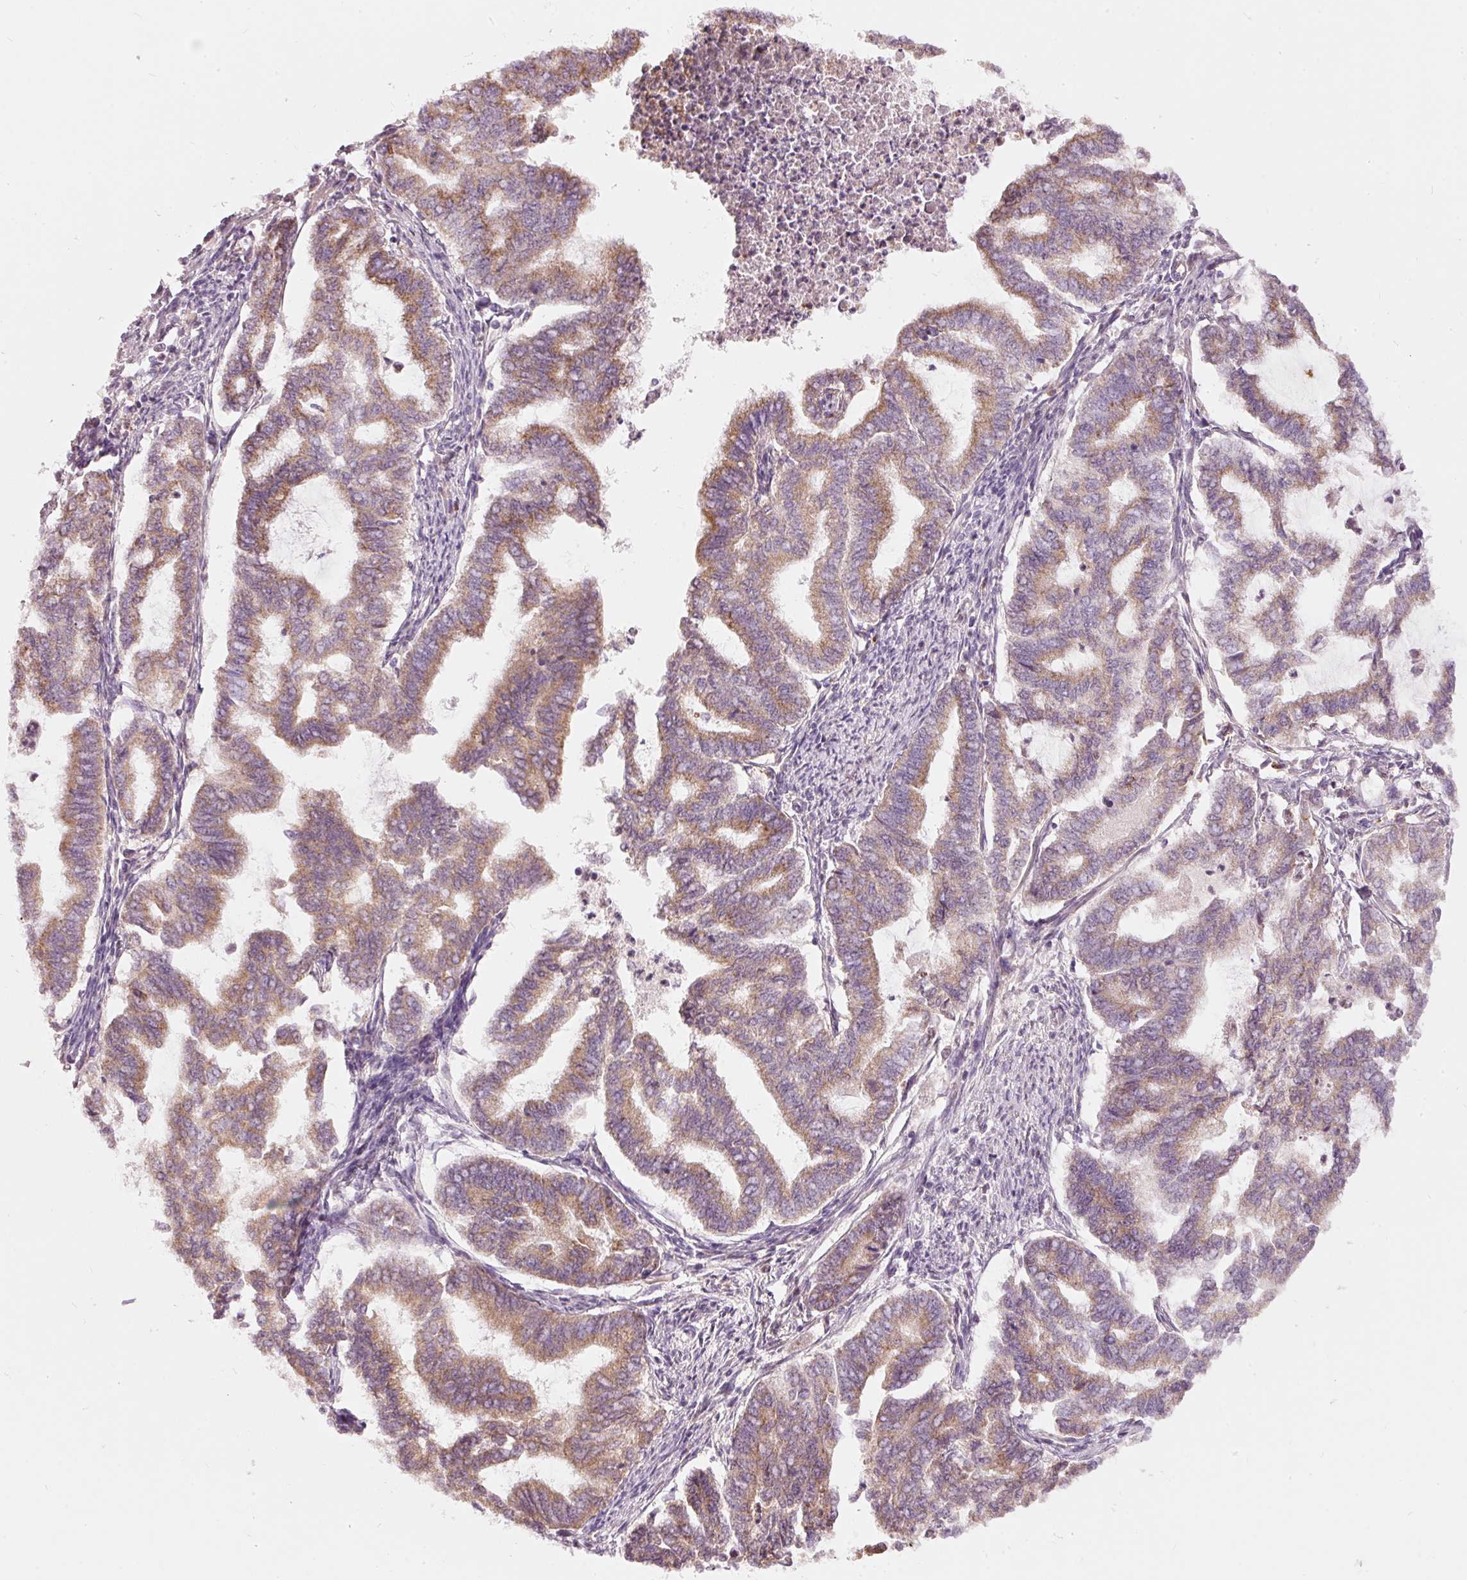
{"staining": {"intensity": "moderate", "quantity": ">75%", "location": "cytoplasmic/membranous"}, "tissue": "endometrial cancer", "cell_type": "Tumor cells", "image_type": "cancer", "snomed": [{"axis": "morphology", "description": "Adenocarcinoma, NOS"}, {"axis": "topography", "description": "Endometrium"}], "caption": "Immunohistochemical staining of human endometrial adenocarcinoma demonstrates moderate cytoplasmic/membranous protein staining in approximately >75% of tumor cells.", "gene": "KLHL21", "patient": {"sex": "female", "age": 79}}